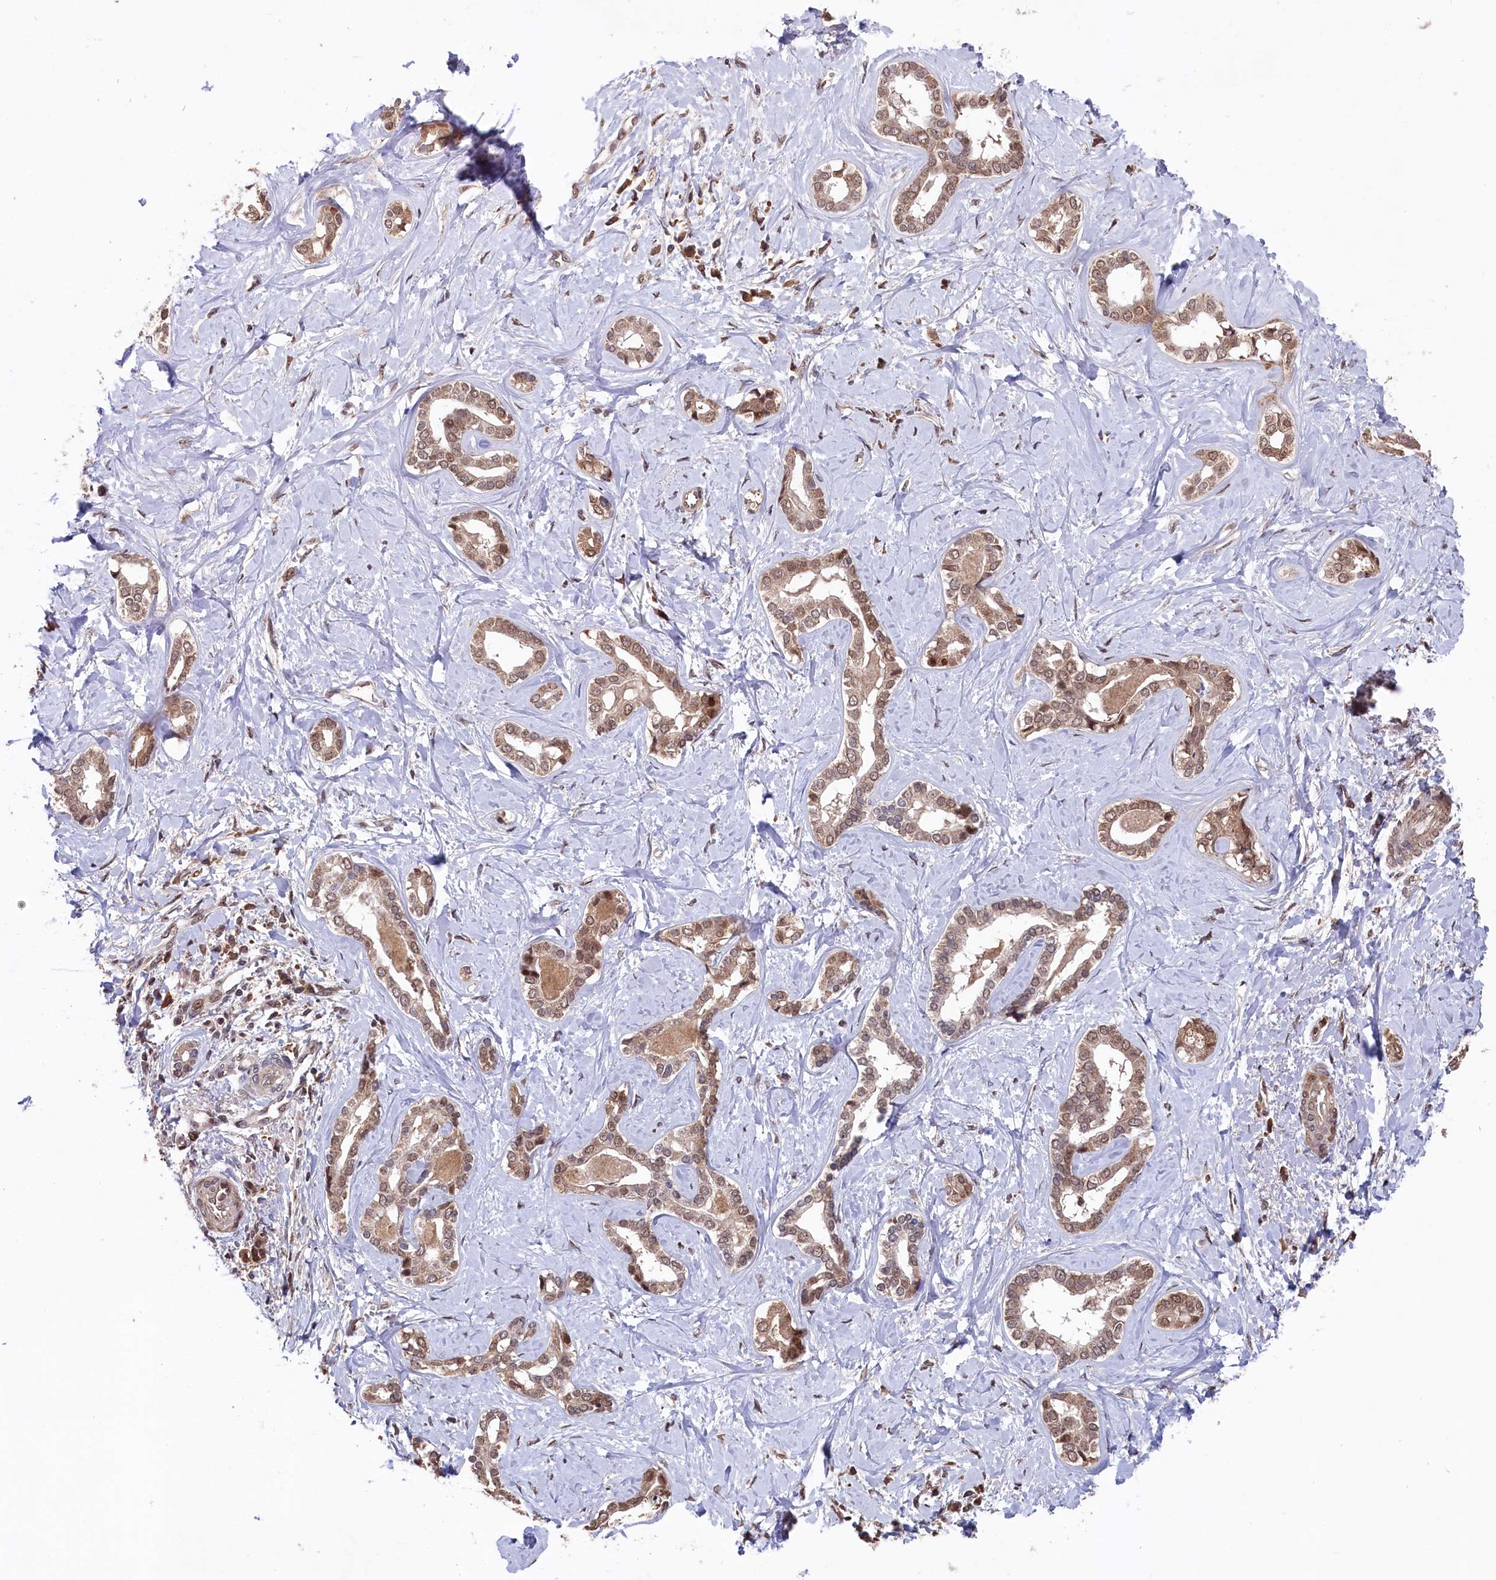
{"staining": {"intensity": "moderate", "quantity": ">75%", "location": "cytoplasmic/membranous"}, "tissue": "liver cancer", "cell_type": "Tumor cells", "image_type": "cancer", "snomed": [{"axis": "morphology", "description": "Carcinoma, Hepatocellular, NOS"}, {"axis": "topography", "description": "Liver"}], "caption": "IHC photomicrograph of human liver hepatocellular carcinoma stained for a protein (brown), which displays medium levels of moderate cytoplasmic/membranous staining in about >75% of tumor cells.", "gene": "CLPX", "patient": {"sex": "female", "age": 73}}